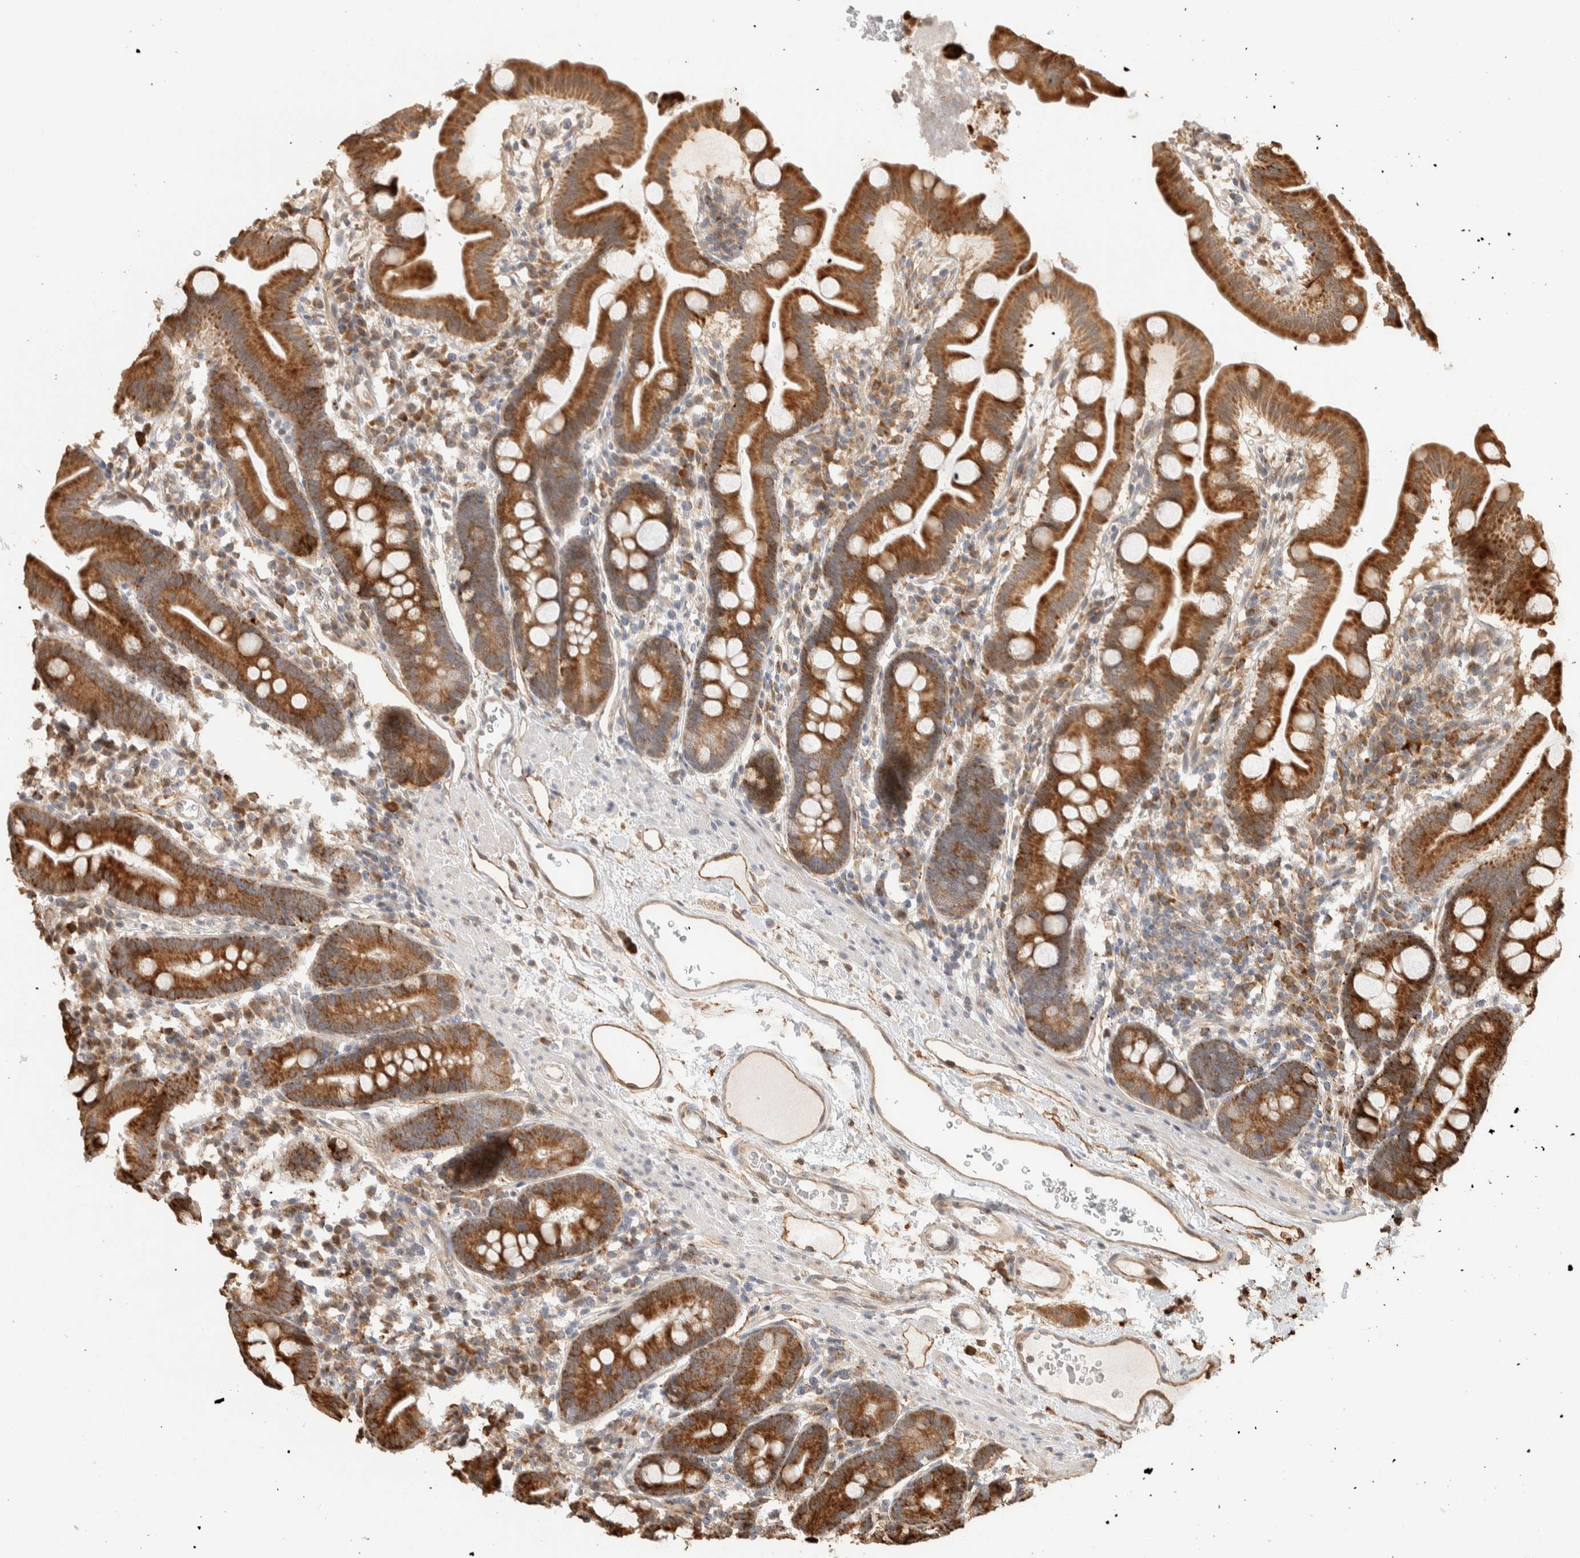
{"staining": {"intensity": "strong", "quantity": ">75%", "location": "cytoplasmic/membranous"}, "tissue": "duodenum", "cell_type": "Glandular cells", "image_type": "normal", "snomed": [{"axis": "morphology", "description": "Normal tissue, NOS"}, {"axis": "topography", "description": "Duodenum"}], "caption": "A micrograph of human duodenum stained for a protein demonstrates strong cytoplasmic/membranous brown staining in glandular cells. (IHC, brightfield microscopy, high magnification).", "gene": "KIF9", "patient": {"sex": "male", "age": 50}}